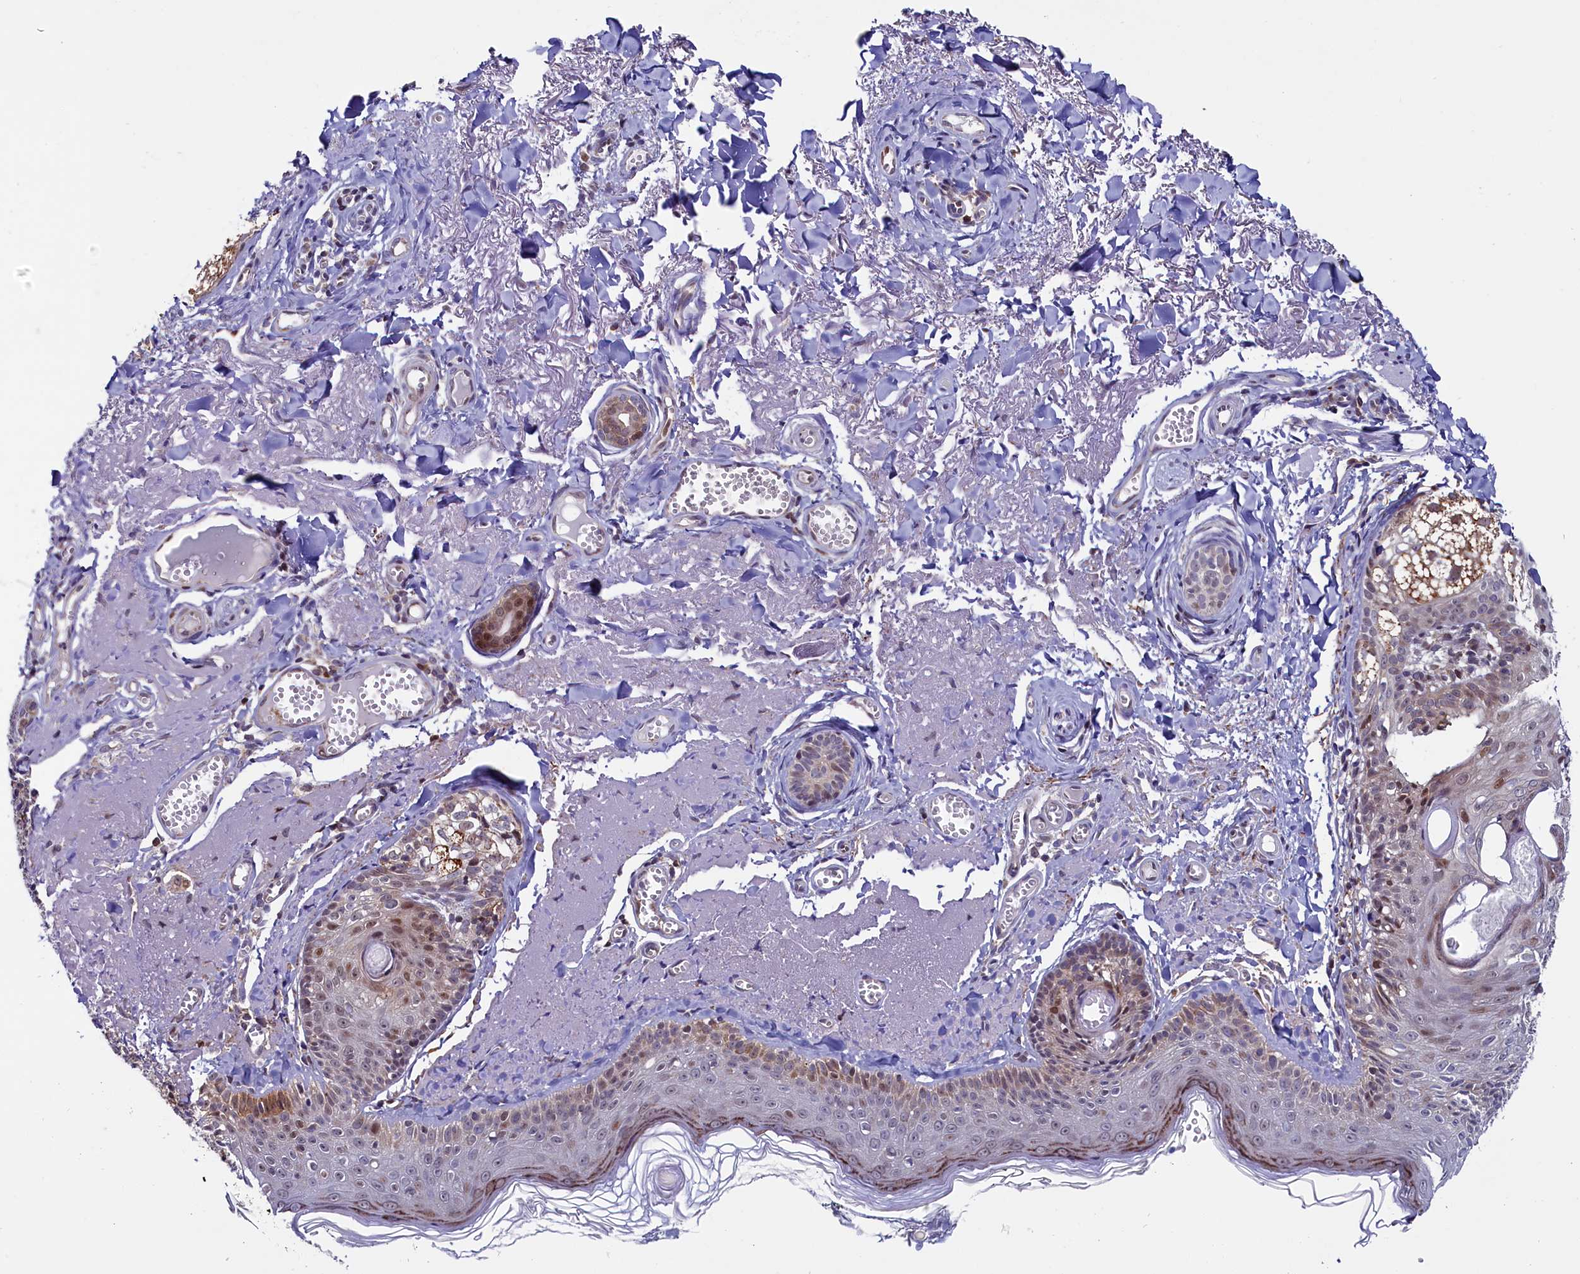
{"staining": {"intensity": "weak", "quantity": "25%-75%", "location": "cytoplasmic/membranous,nuclear"}, "tissue": "skin cancer", "cell_type": "Tumor cells", "image_type": "cancer", "snomed": [{"axis": "morphology", "description": "Basal cell carcinoma"}, {"axis": "topography", "description": "Skin"}], "caption": "Brown immunohistochemical staining in skin basal cell carcinoma shows weak cytoplasmic/membranous and nuclear expression in approximately 25%-75% of tumor cells. (Stains: DAB in brown, nuclei in blue, Microscopy: brightfield microscopy at high magnification).", "gene": "CIAPIN1", "patient": {"sex": "female", "age": 74}}